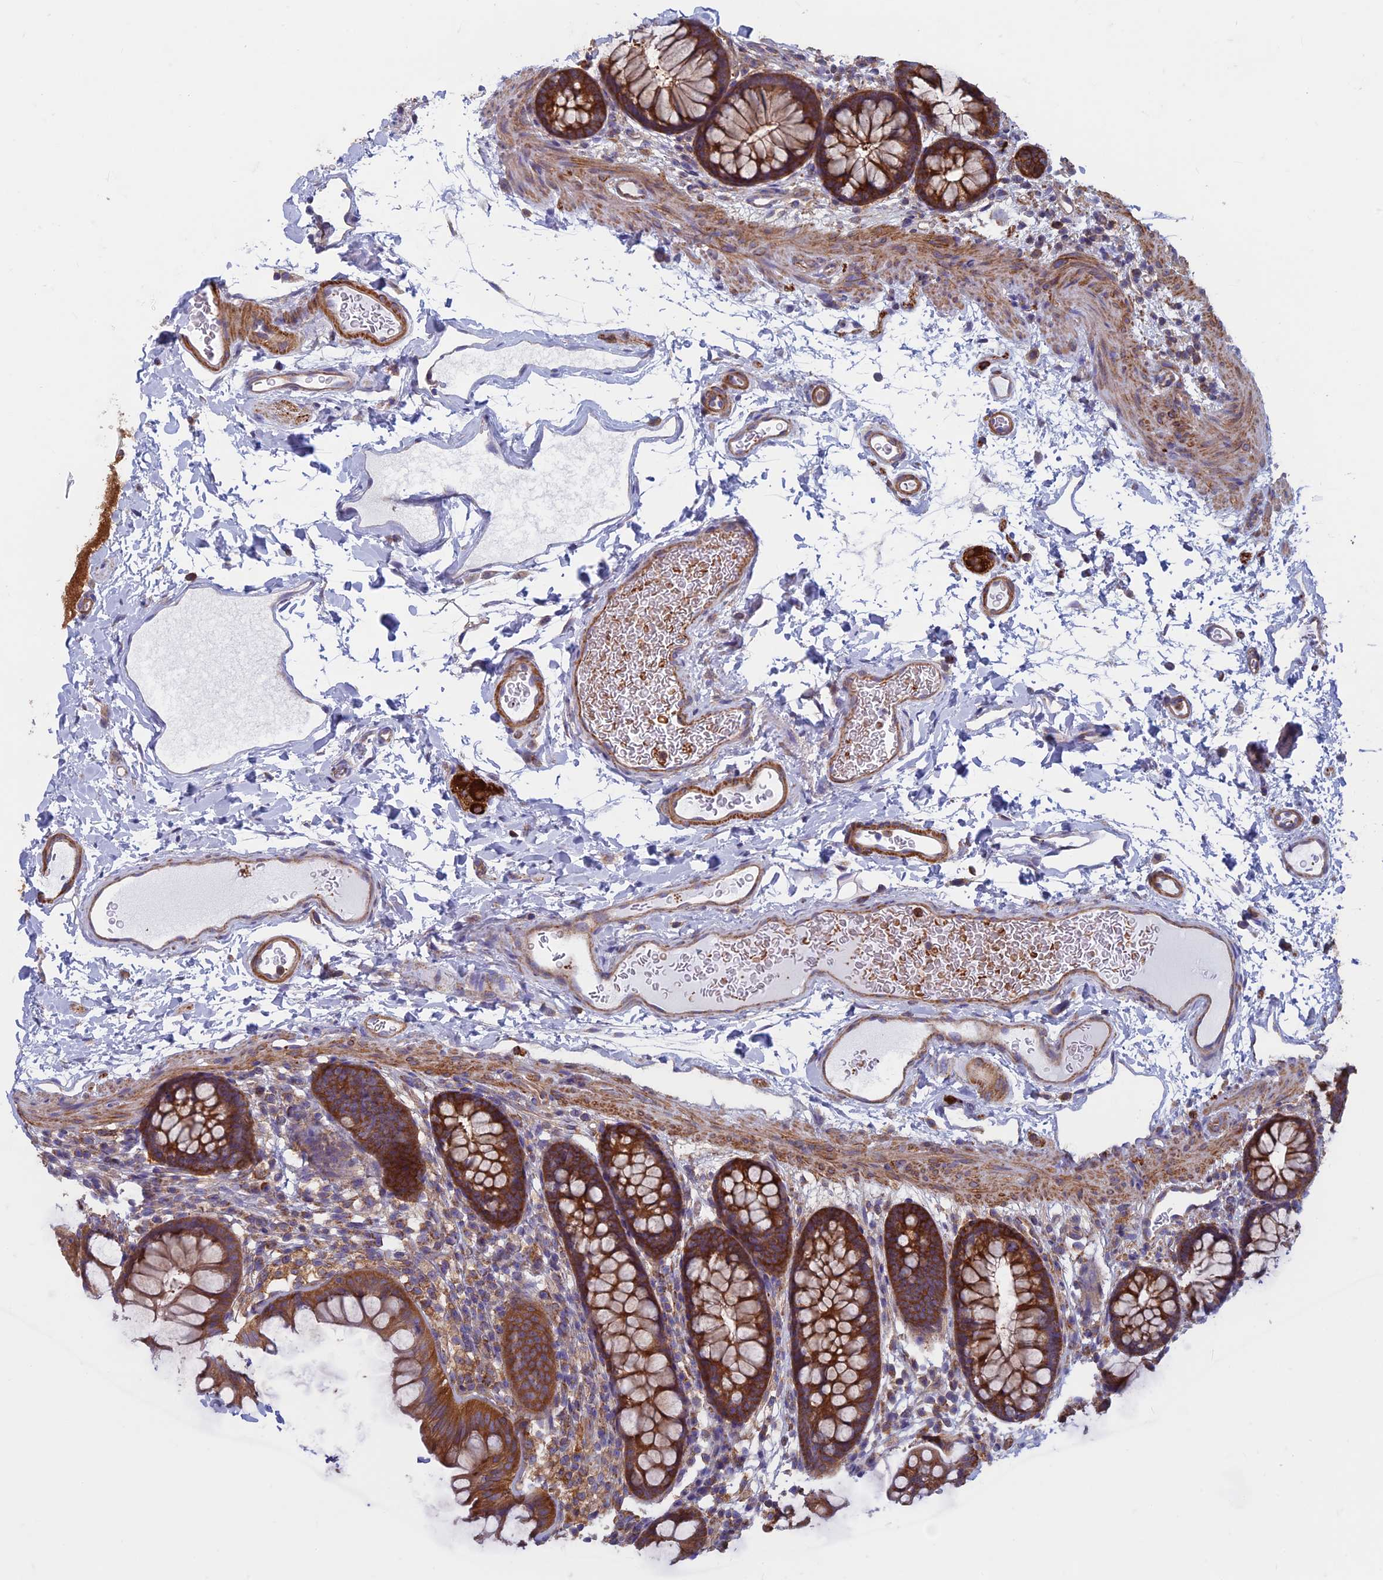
{"staining": {"intensity": "moderate", "quantity": ">75%", "location": "cytoplasmic/membranous"}, "tissue": "colon", "cell_type": "Endothelial cells", "image_type": "normal", "snomed": [{"axis": "morphology", "description": "Normal tissue, NOS"}, {"axis": "topography", "description": "Colon"}], "caption": "Immunohistochemistry staining of benign colon, which exhibits medium levels of moderate cytoplasmic/membranous staining in approximately >75% of endothelial cells indicating moderate cytoplasmic/membranous protein staining. The staining was performed using DAB (3,3'-diaminobenzidine) (brown) for protein detection and nuclei were counterstained in hematoxylin (blue).", "gene": "DNM1L", "patient": {"sex": "female", "age": 62}}